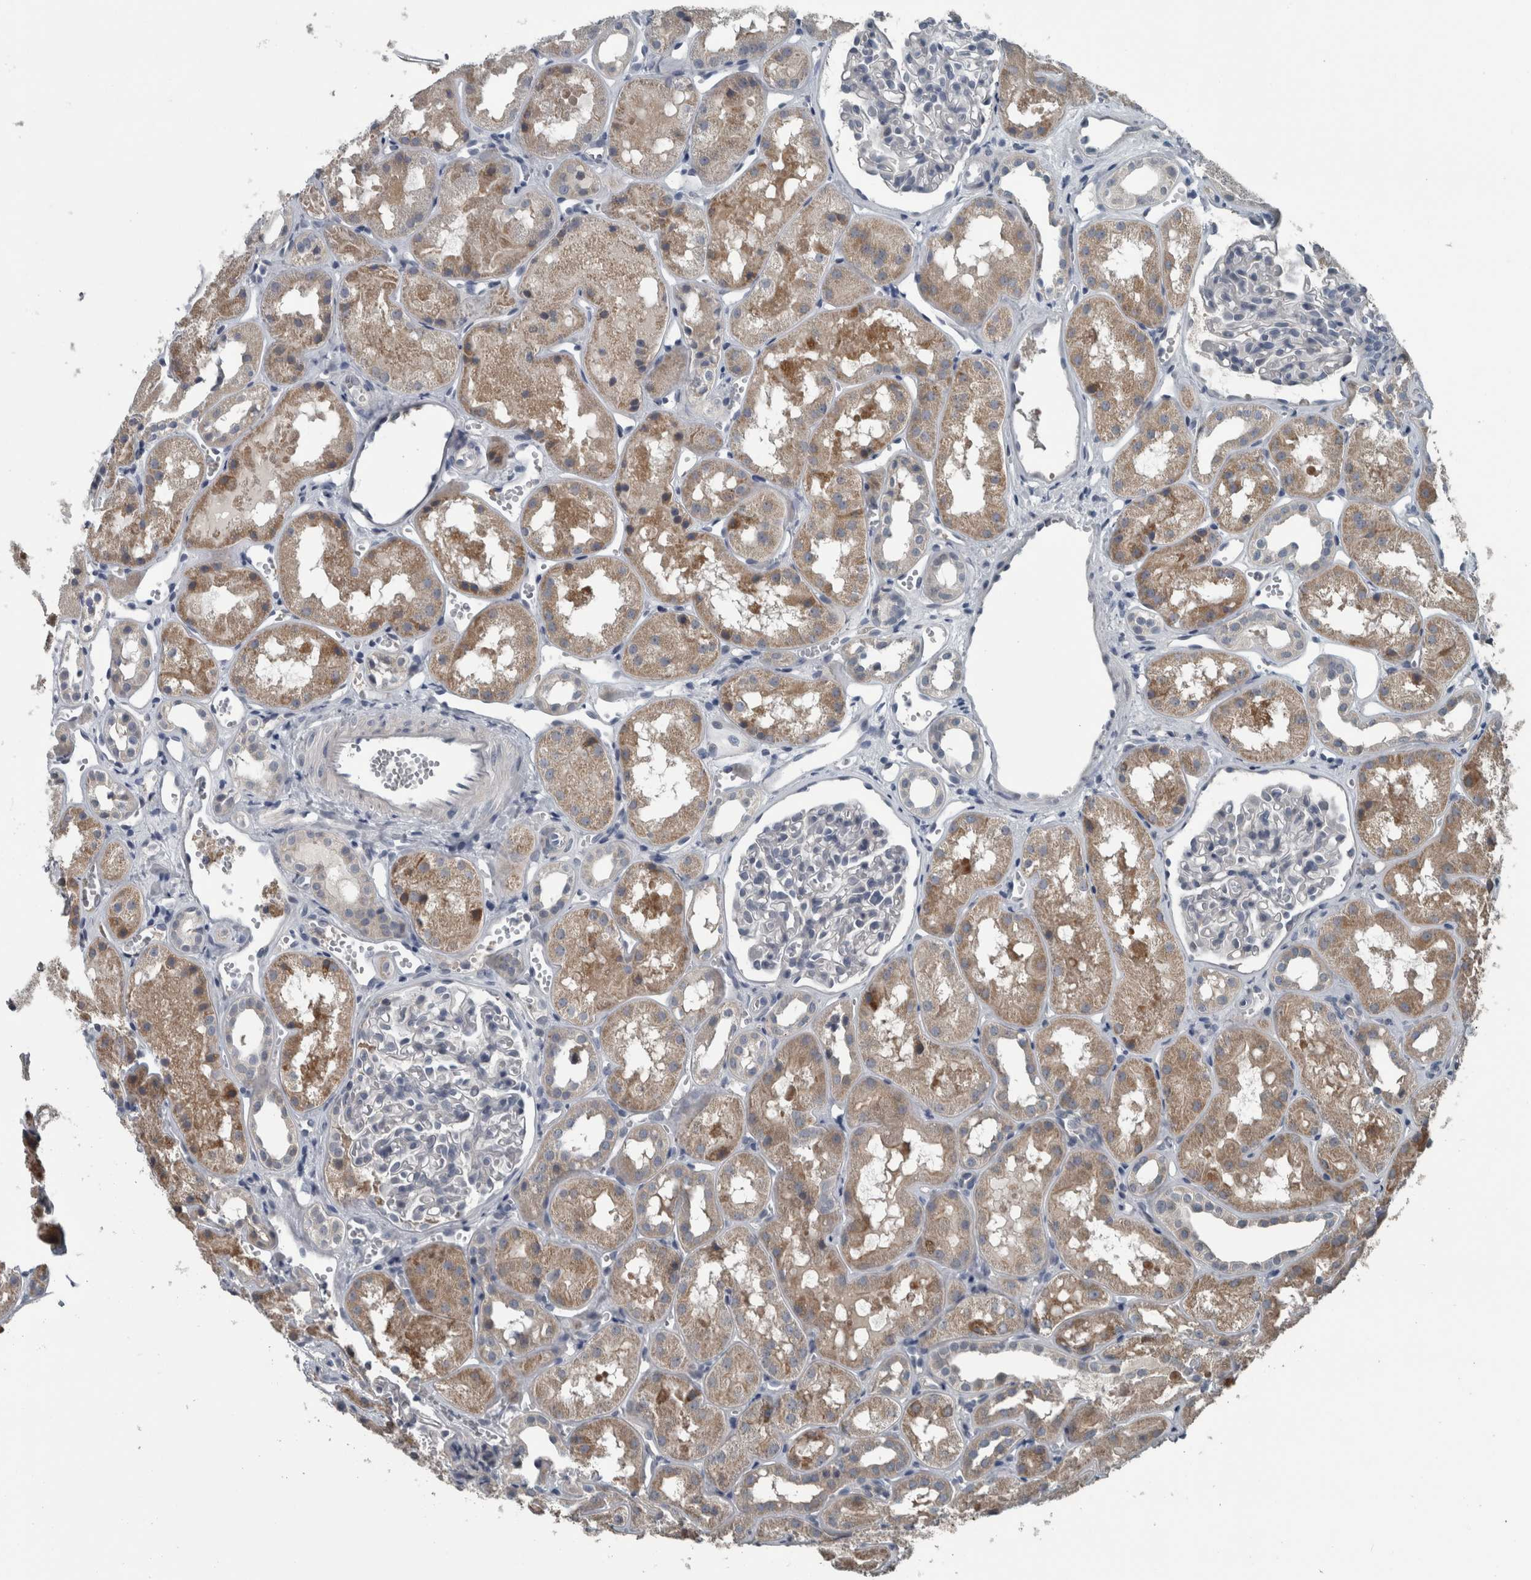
{"staining": {"intensity": "negative", "quantity": "none", "location": "none"}, "tissue": "kidney", "cell_type": "Cells in glomeruli", "image_type": "normal", "snomed": [{"axis": "morphology", "description": "Normal tissue, NOS"}, {"axis": "topography", "description": "Kidney"}], "caption": "Histopathology image shows no significant protein expression in cells in glomeruli of unremarkable kidney. Nuclei are stained in blue.", "gene": "KRT20", "patient": {"sex": "male", "age": 16}}